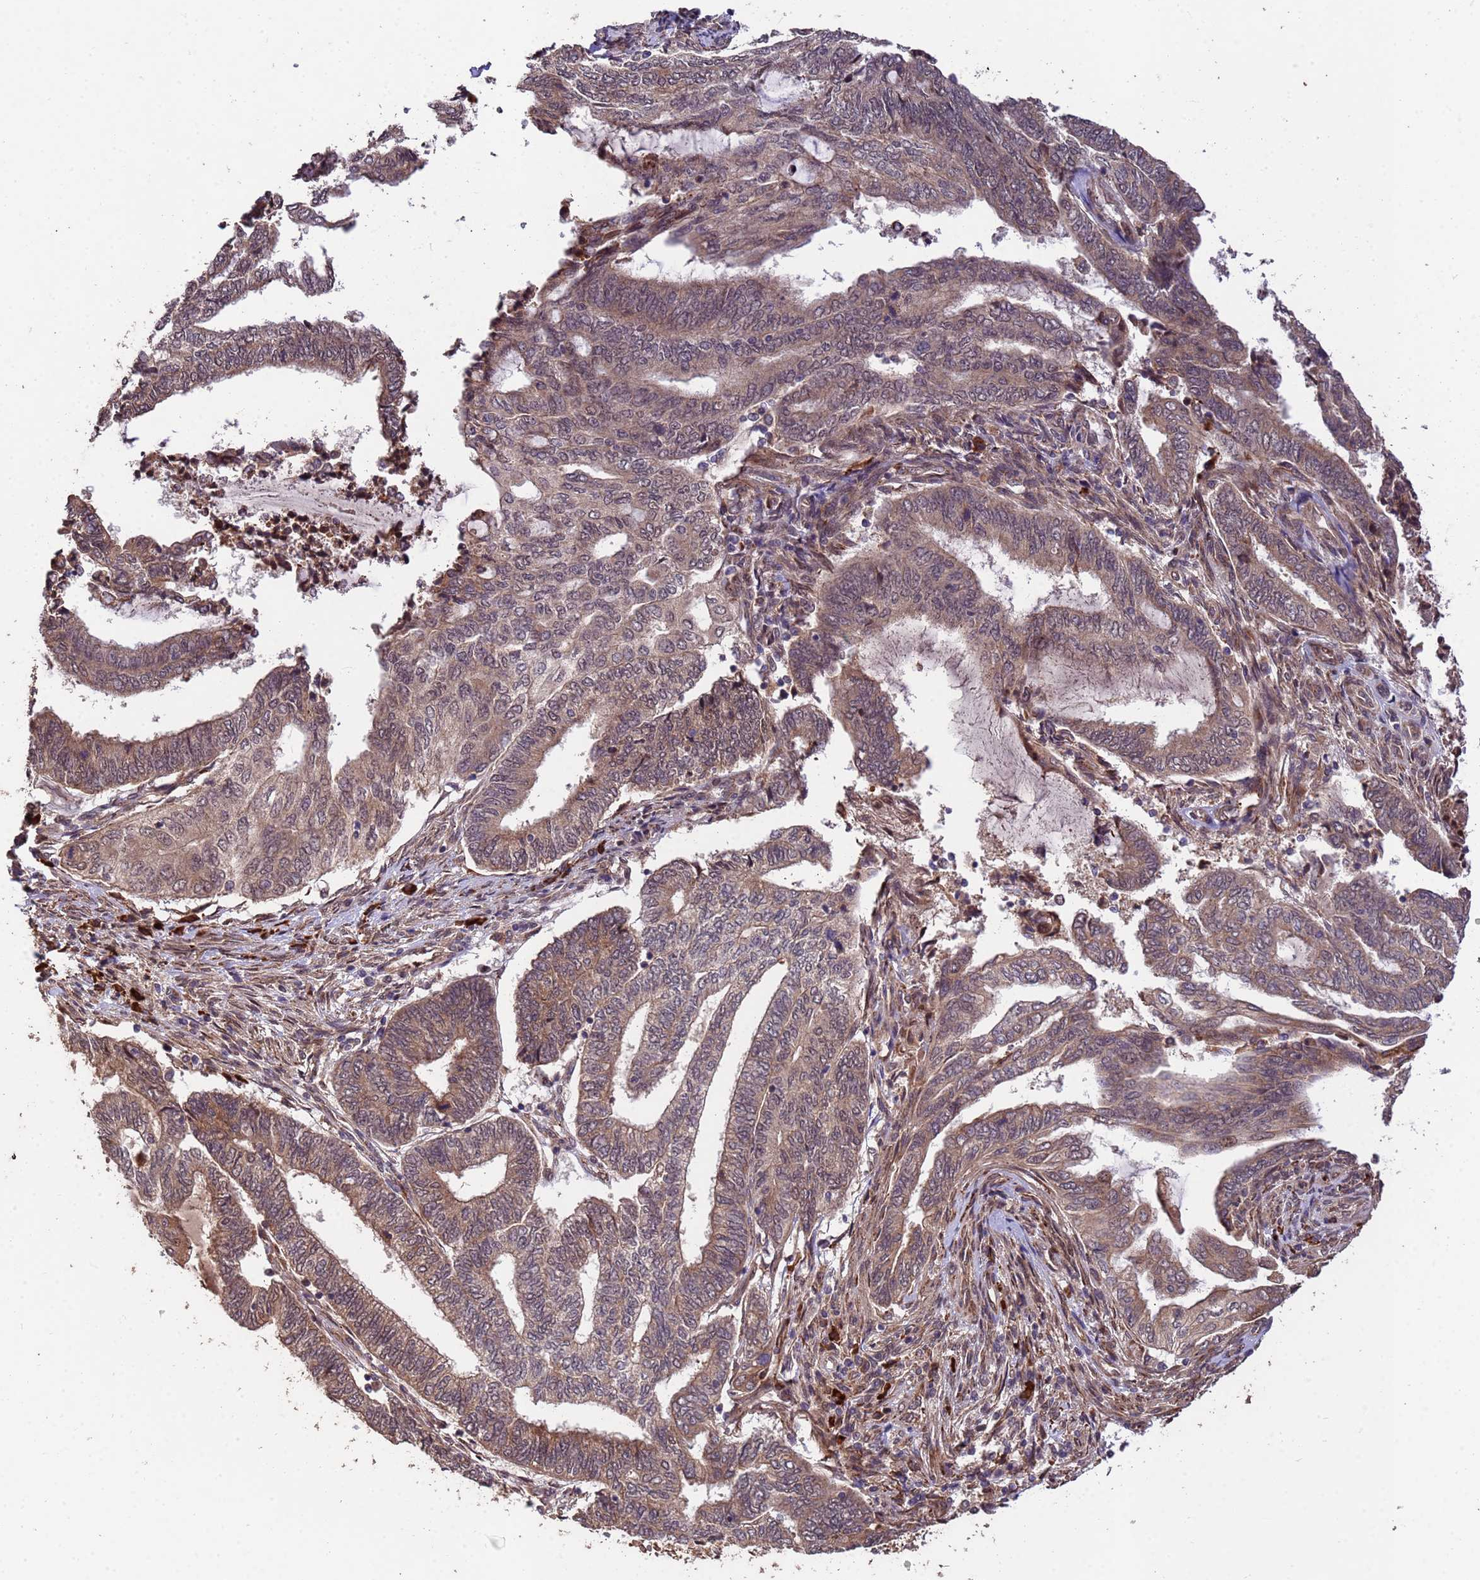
{"staining": {"intensity": "moderate", "quantity": ">75%", "location": "cytoplasmic/membranous,nuclear"}, "tissue": "endometrial cancer", "cell_type": "Tumor cells", "image_type": "cancer", "snomed": [{"axis": "morphology", "description": "Adenocarcinoma, NOS"}, {"axis": "topography", "description": "Uterus"}, {"axis": "topography", "description": "Endometrium"}], "caption": "Protein expression analysis of adenocarcinoma (endometrial) exhibits moderate cytoplasmic/membranous and nuclear staining in approximately >75% of tumor cells.", "gene": "ZNF619", "patient": {"sex": "female", "age": 70}}